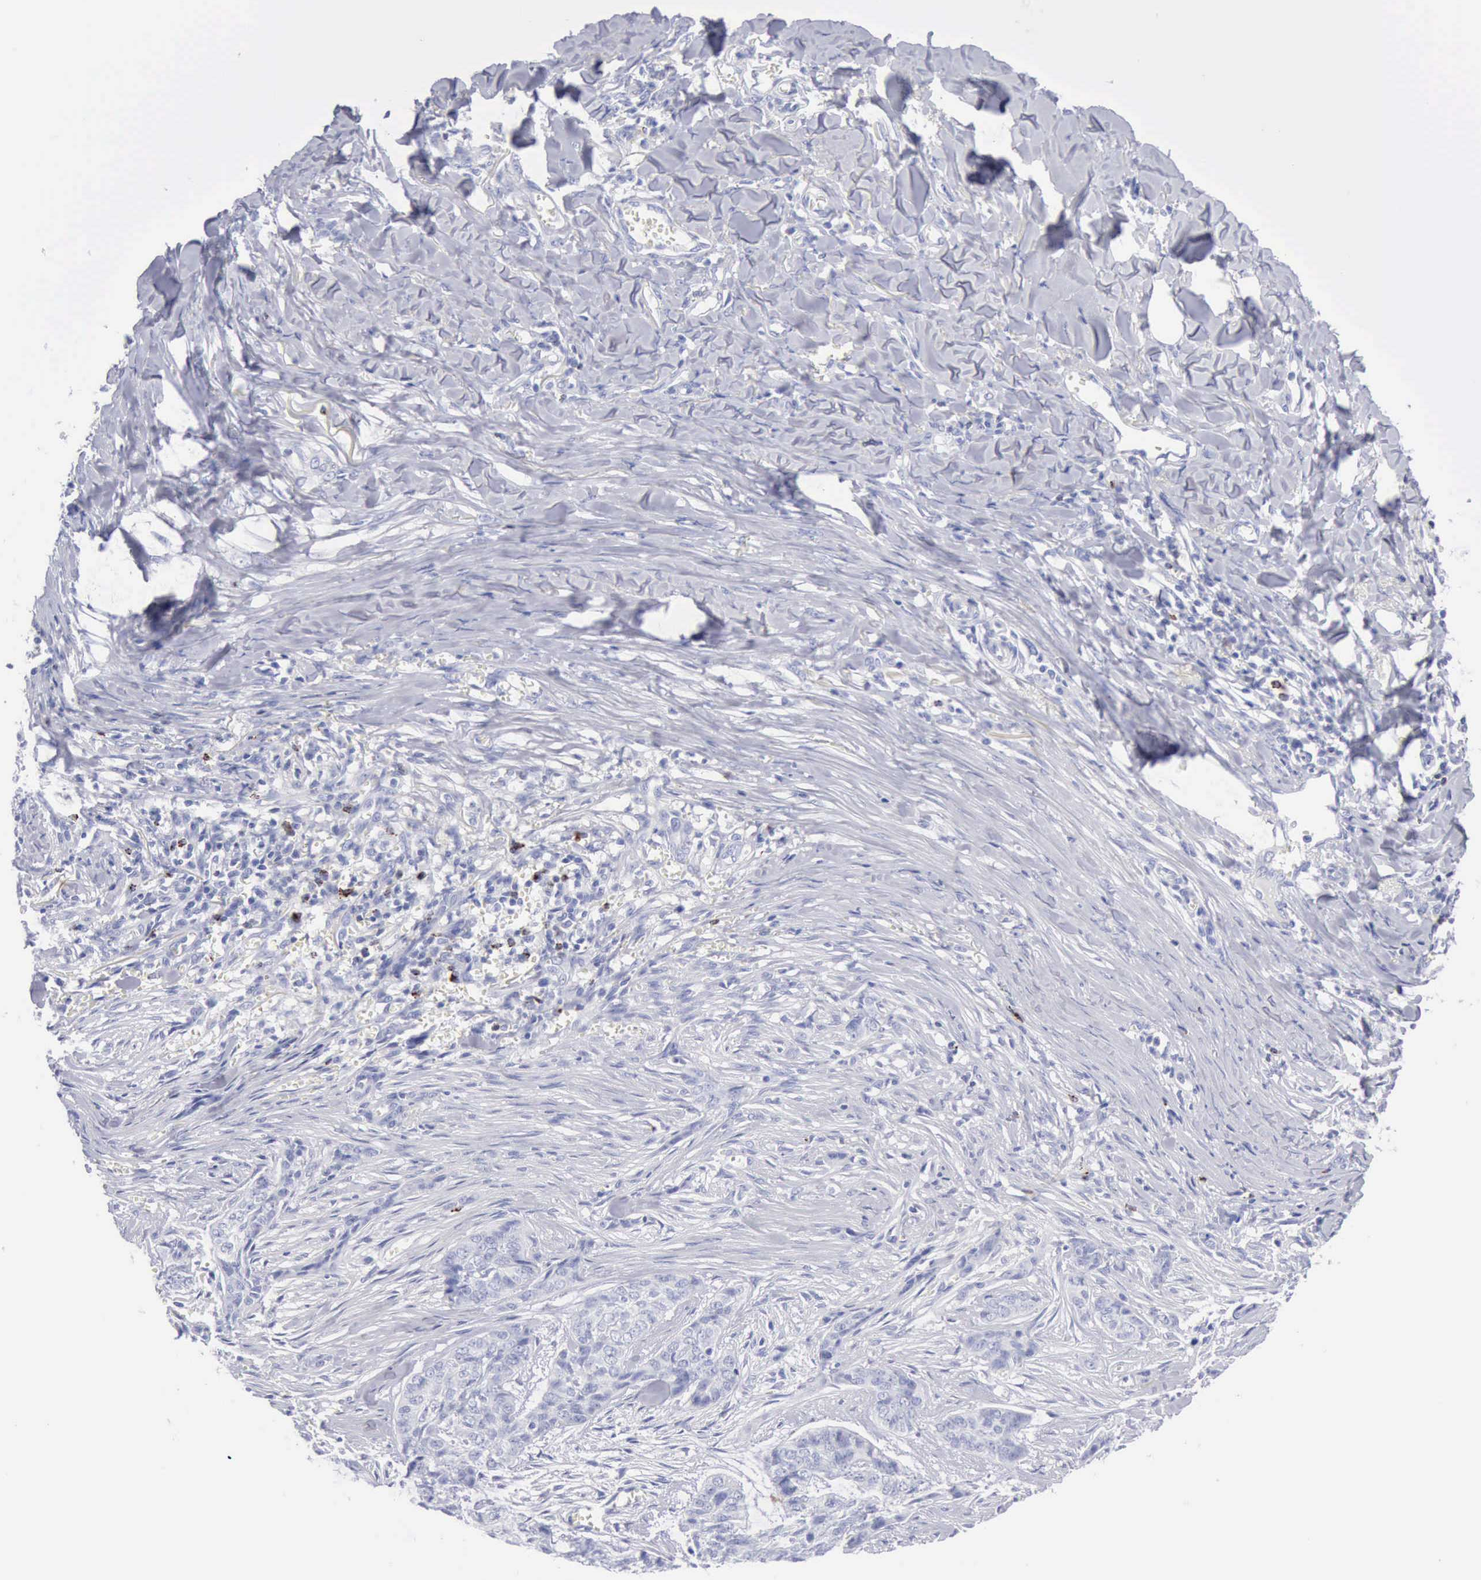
{"staining": {"intensity": "negative", "quantity": "none", "location": "none"}, "tissue": "skin cancer", "cell_type": "Tumor cells", "image_type": "cancer", "snomed": [{"axis": "morphology", "description": "Normal tissue, NOS"}, {"axis": "morphology", "description": "Basal cell carcinoma"}, {"axis": "topography", "description": "Skin"}], "caption": "Tumor cells show no significant positivity in skin cancer (basal cell carcinoma).", "gene": "GZMB", "patient": {"sex": "female", "age": 65}}